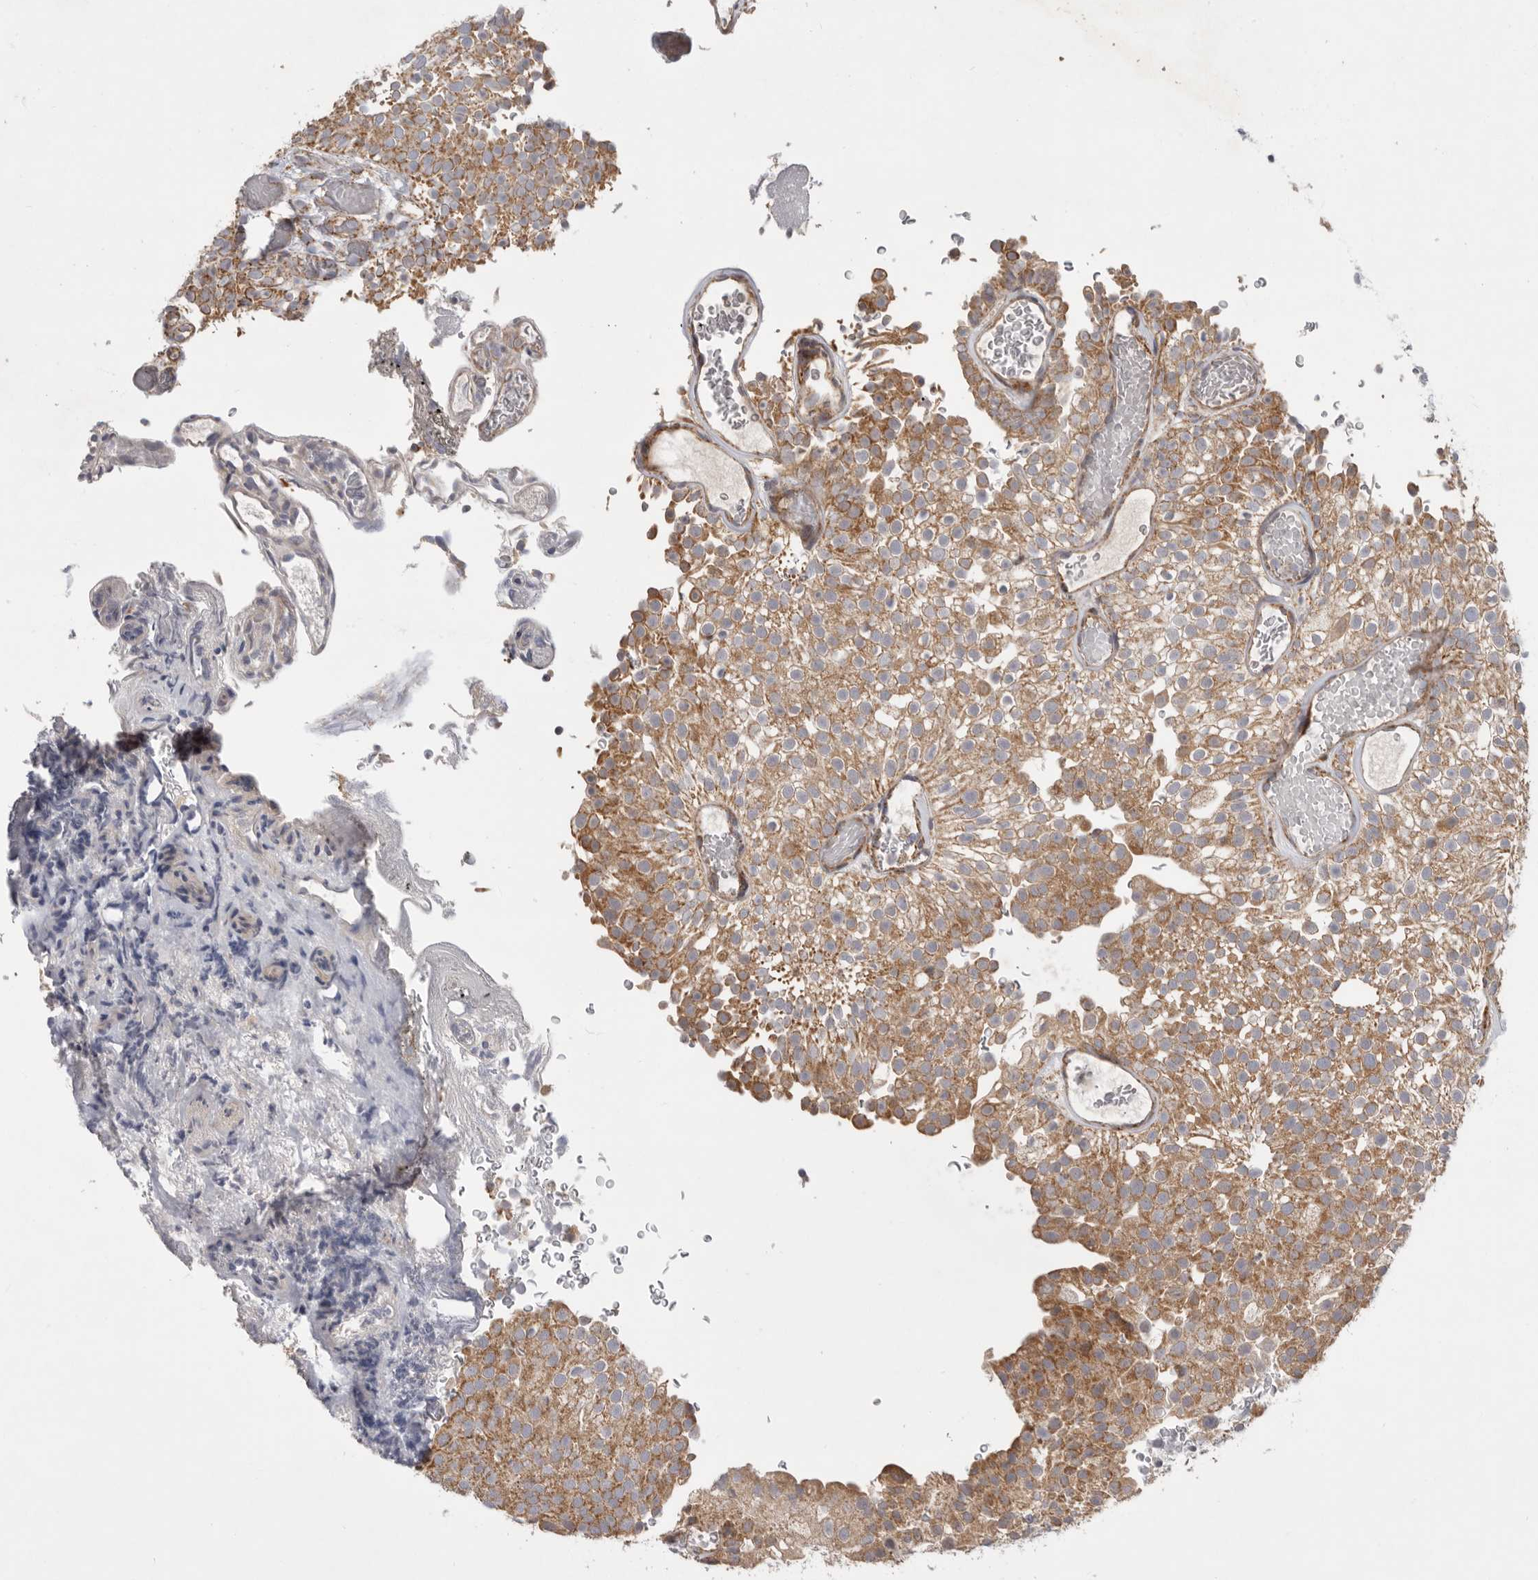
{"staining": {"intensity": "moderate", "quantity": ">75%", "location": "cytoplasmic/membranous"}, "tissue": "urothelial cancer", "cell_type": "Tumor cells", "image_type": "cancer", "snomed": [{"axis": "morphology", "description": "Urothelial carcinoma, Low grade"}, {"axis": "topography", "description": "Urinary bladder"}], "caption": "Protein analysis of urothelial cancer tissue exhibits moderate cytoplasmic/membranous staining in approximately >75% of tumor cells.", "gene": "MTFR1L", "patient": {"sex": "male", "age": 78}}